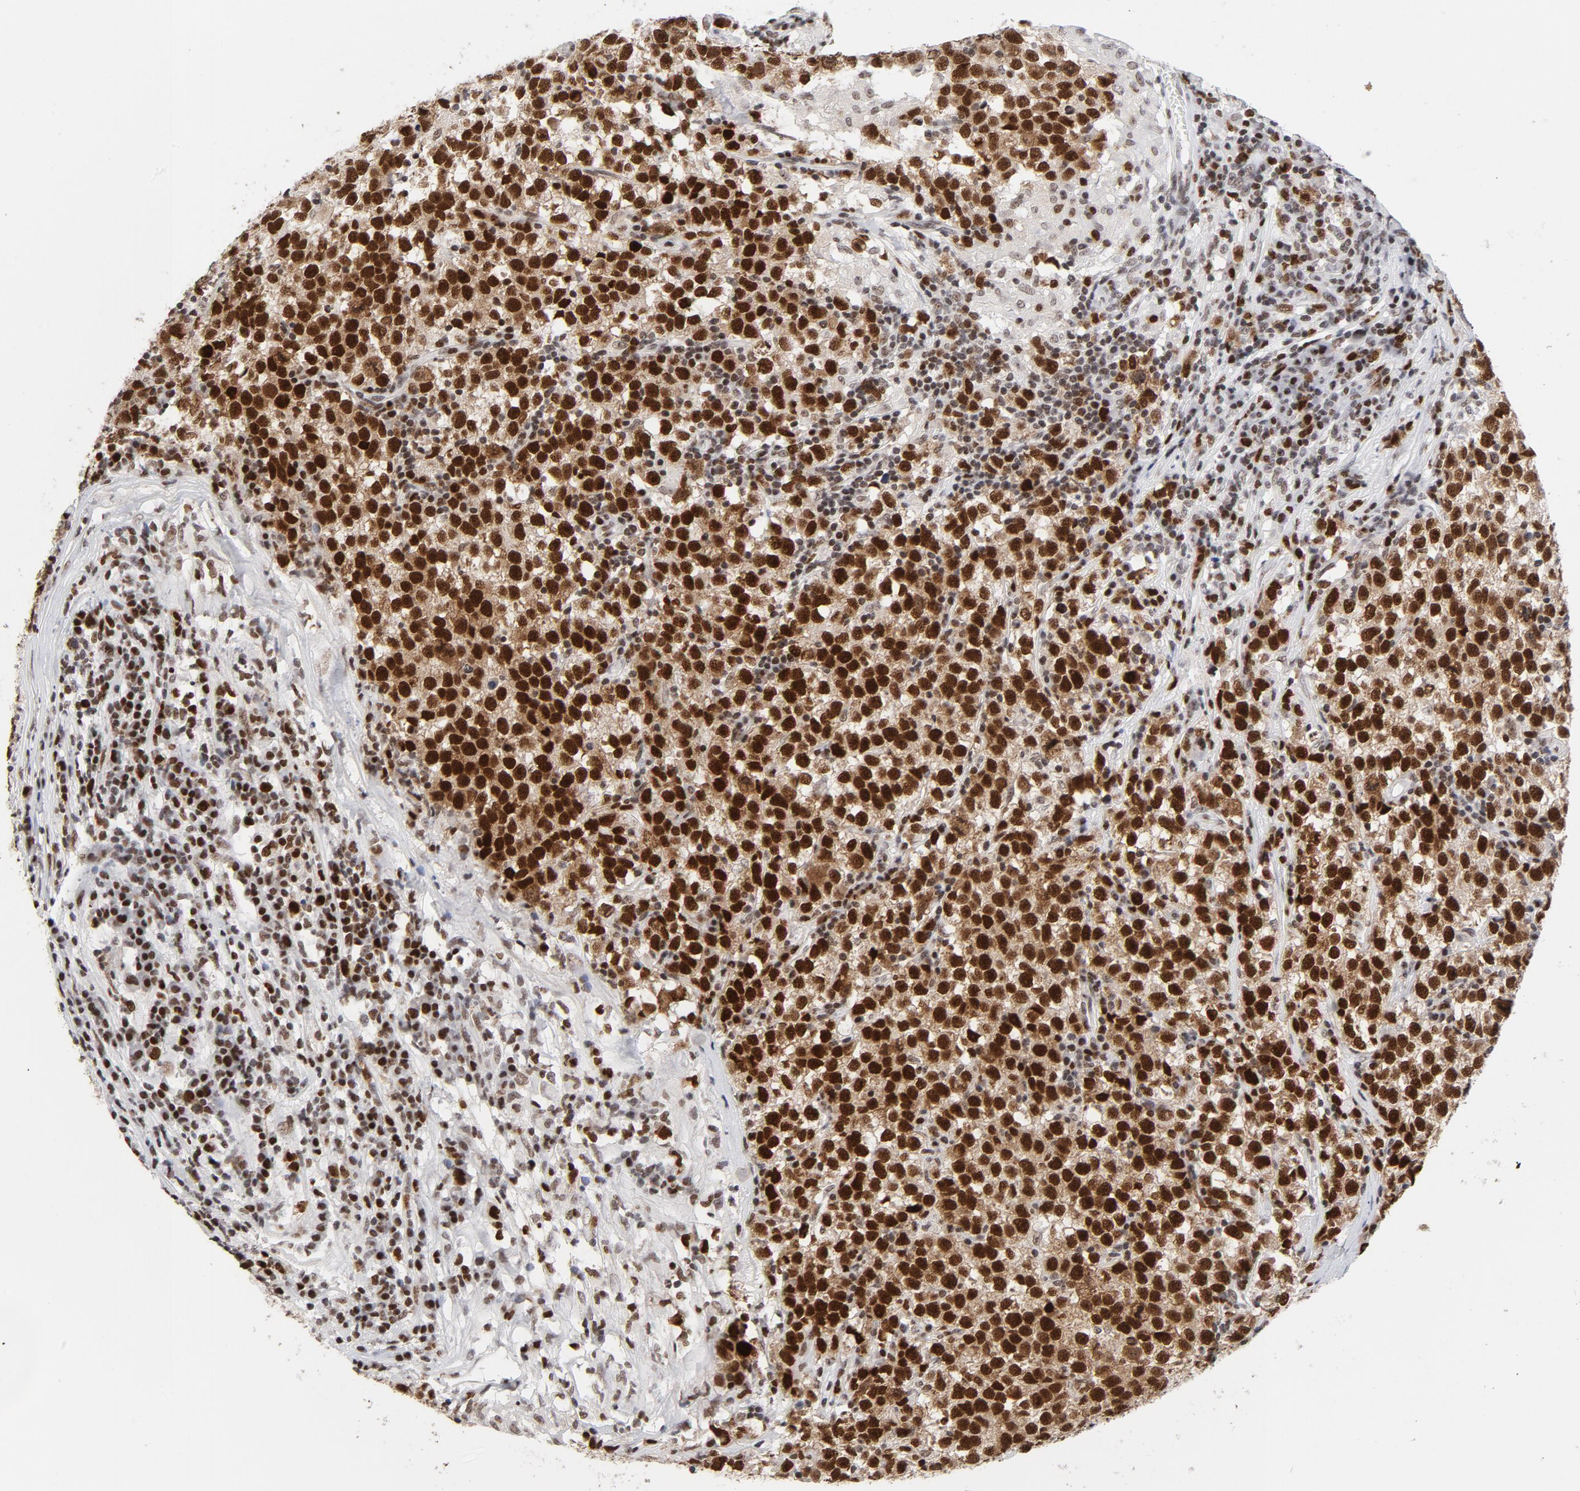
{"staining": {"intensity": "strong", "quantity": ">75%", "location": "nuclear"}, "tissue": "testis cancer", "cell_type": "Tumor cells", "image_type": "cancer", "snomed": [{"axis": "morphology", "description": "Seminoma, NOS"}, {"axis": "topography", "description": "Testis"}], "caption": "DAB immunohistochemical staining of human seminoma (testis) demonstrates strong nuclear protein staining in approximately >75% of tumor cells.", "gene": "RFC4", "patient": {"sex": "male", "age": 43}}